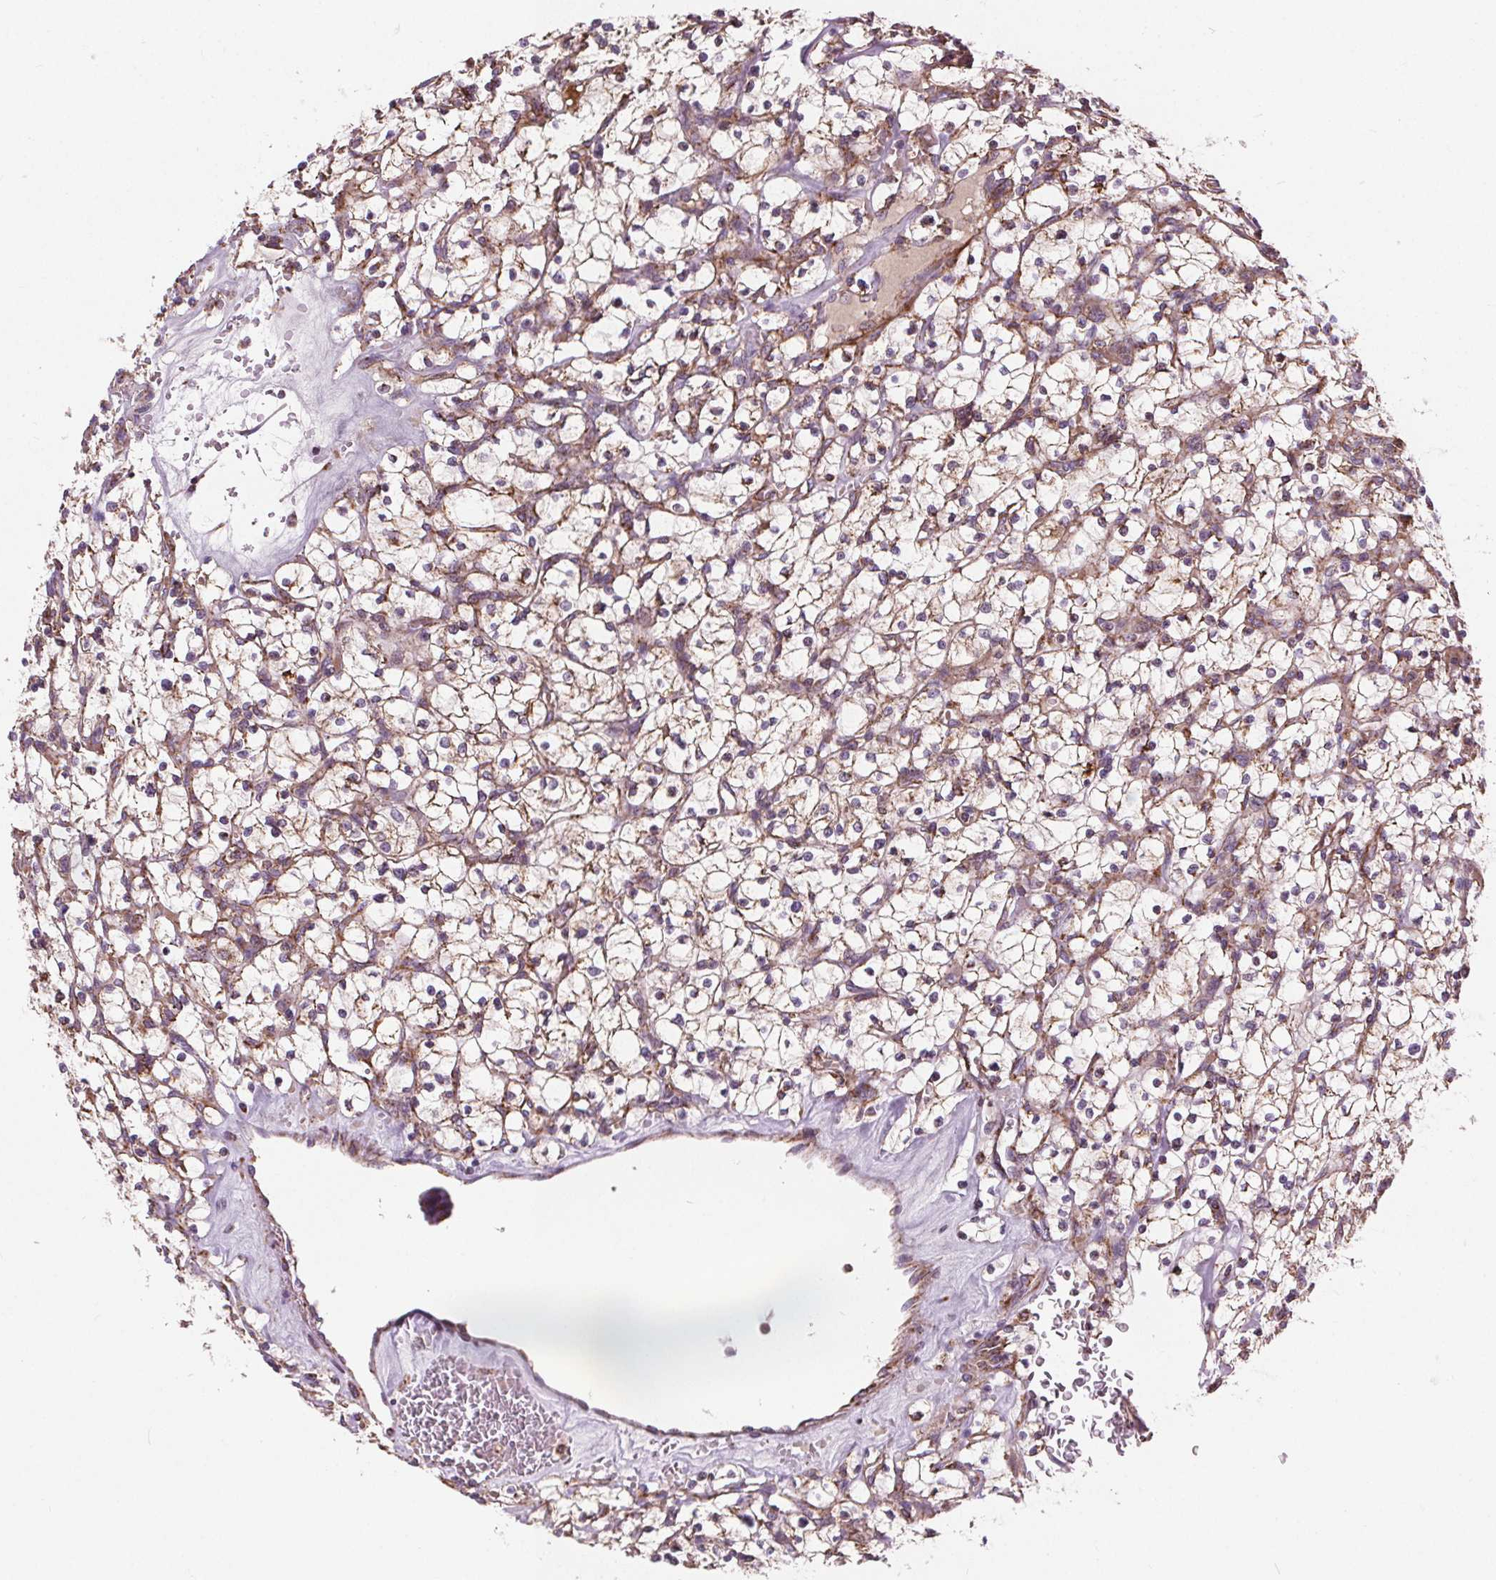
{"staining": {"intensity": "moderate", "quantity": ">75%", "location": "cytoplasmic/membranous"}, "tissue": "renal cancer", "cell_type": "Tumor cells", "image_type": "cancer", "snomed": [{"axis": "morphology", "description": "Adenocarcinoma, NOS"}, {"axis": "topography", "description": "Kidney"}], "caption": "Renal cancer tissue demonstrates moderate cytoplasmic/membranous positivity in about >75% of tumor cells", "gene": "GOLT1B", "patient": {"sex": "female", "age": 64}}